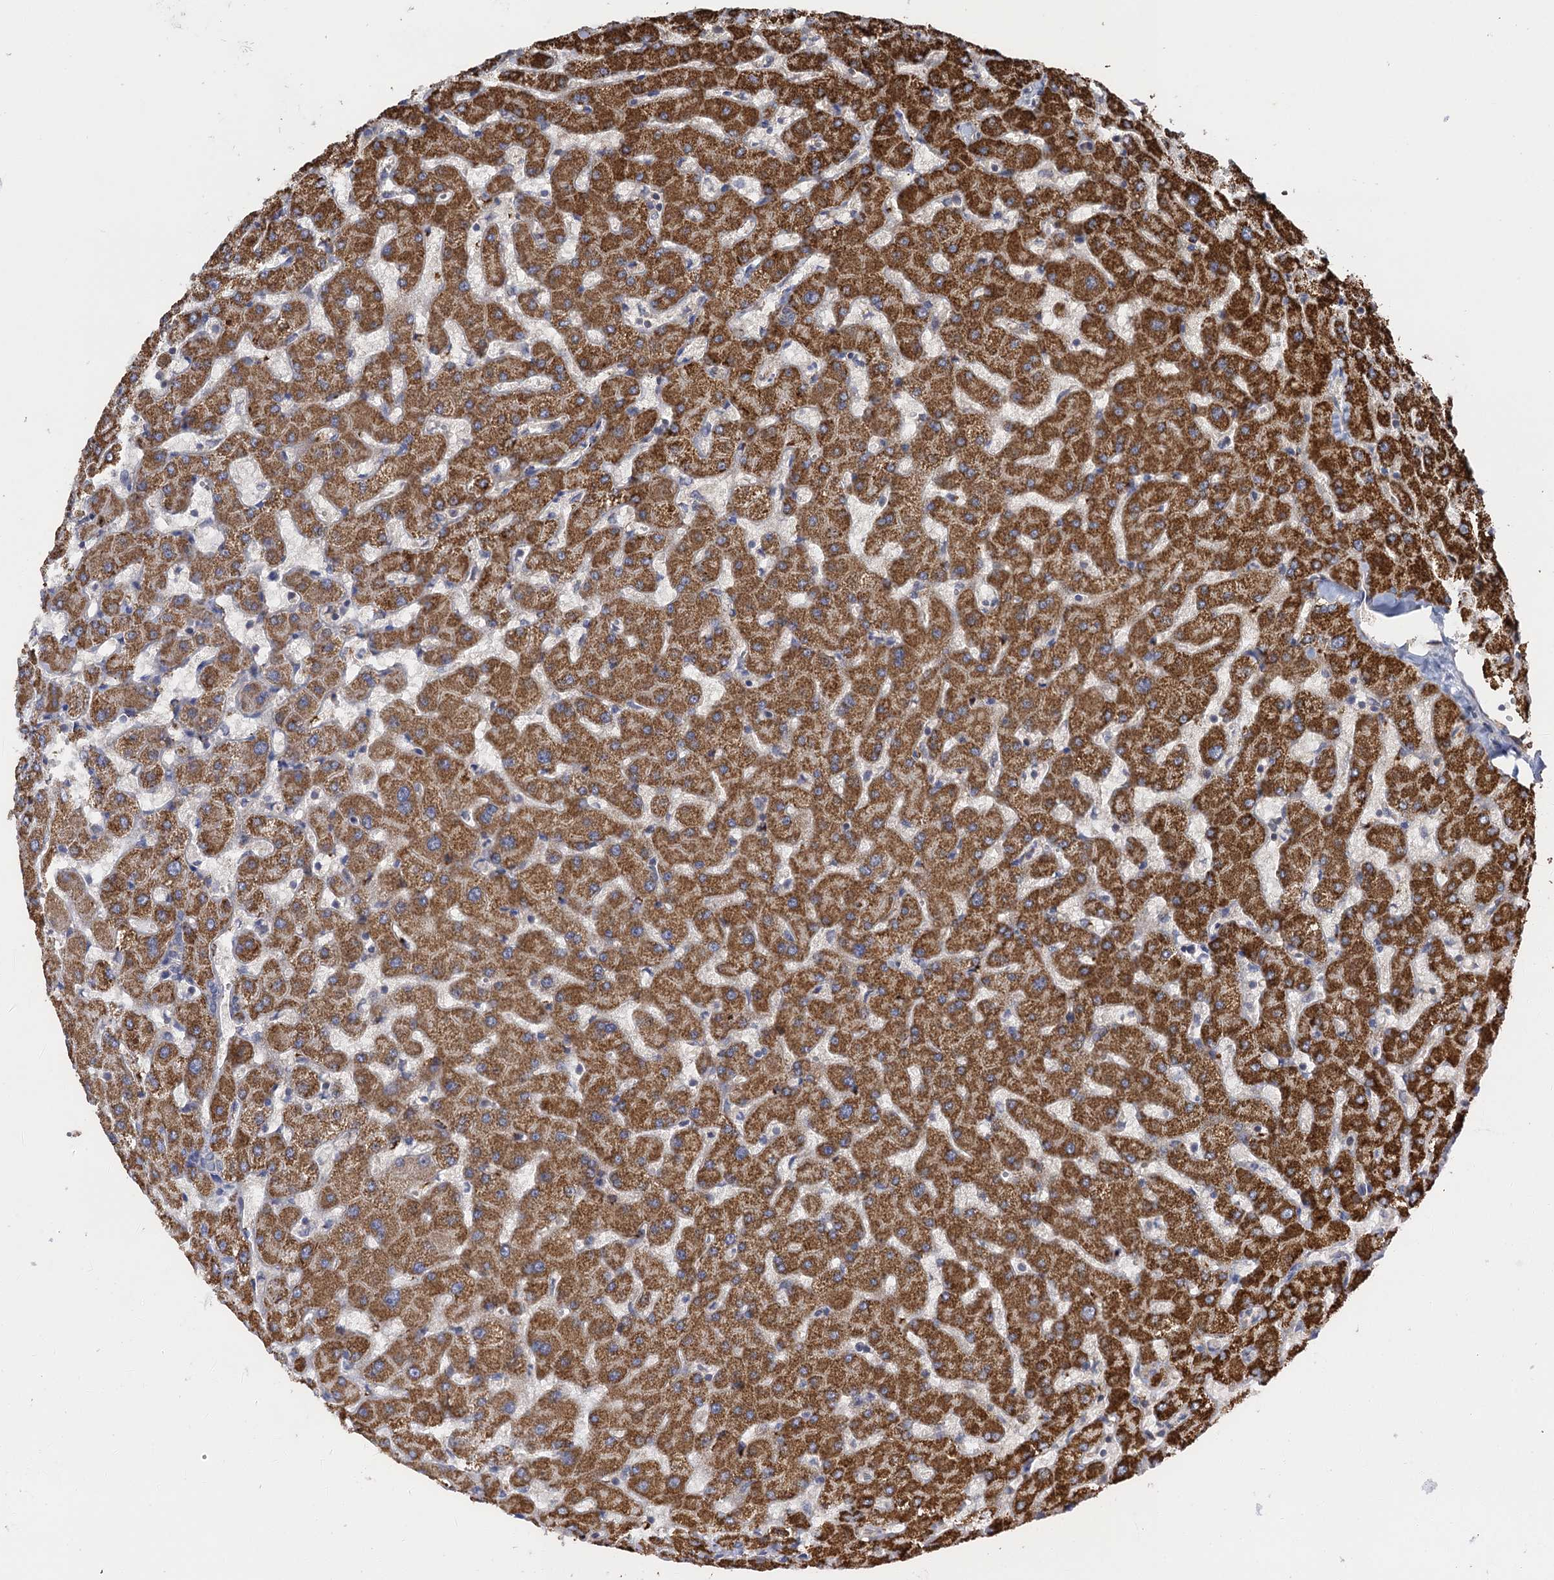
{"staining": {"intensity": "negative", "quantity": "none", "location": "none"}, "tissue": "liver", "cell_type": "Cholangiocytes", "image_type": "normal", "snomed": [{"axis": "morphology", "description": "Normal tissue, NOS"}, {"axis": "topography", "description": "Liver"}], "caption": "DAB immunohistochemical staining of normal liver reveals no significant staining in cholangiocytes.", "gene": "WDR88", "patient": {"sex": "female", "age": 63}}